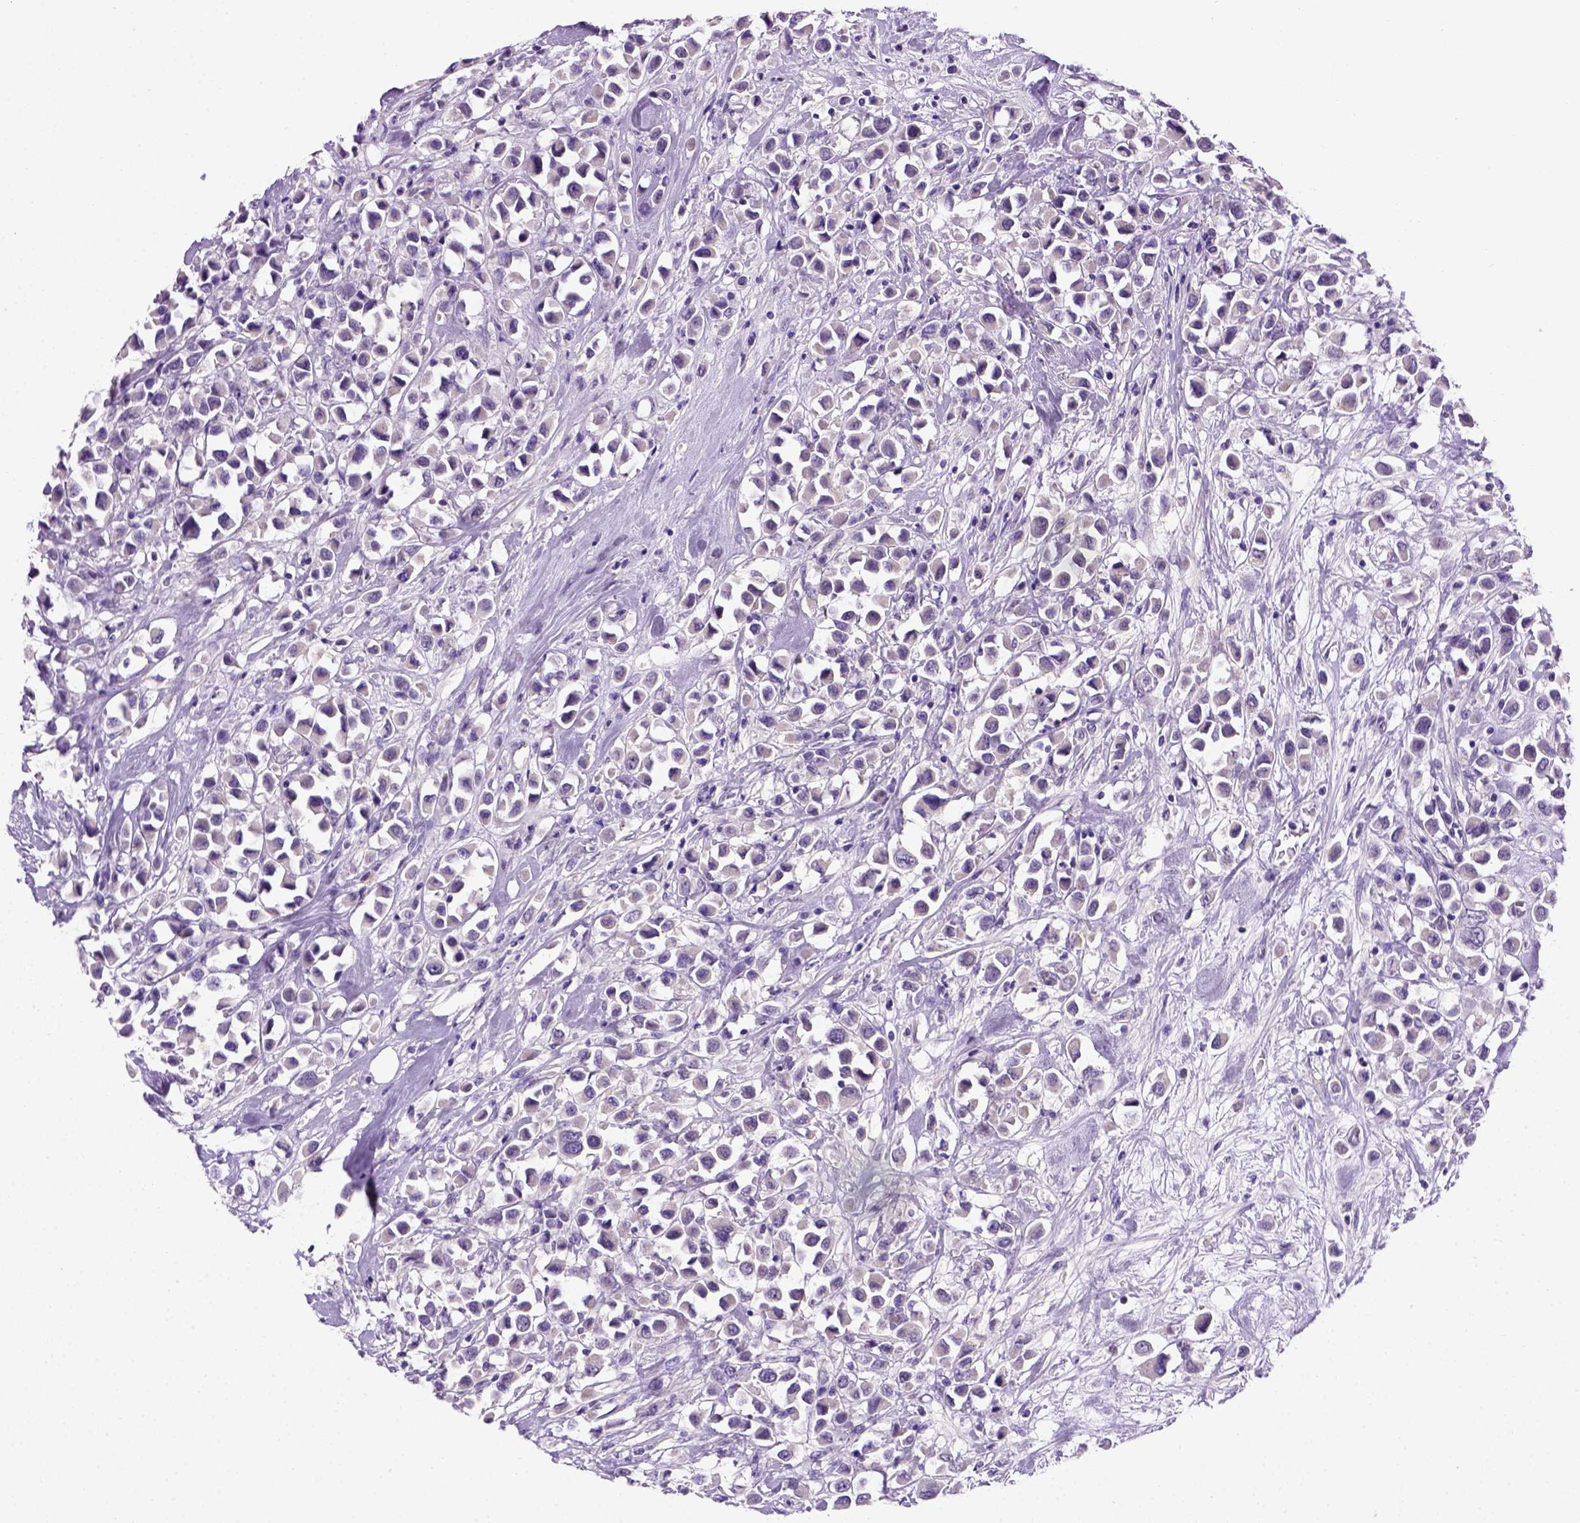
{"staining": {"intensity": "negative", "quantity": "none", "location": "none"}, "tissue": "breast cancer", "cell_type": "Tumor cells", "image_type": "cancer", "snomed": [{"axis": "morphology", "description": "Duct carcinoma"}, {"axis": "topography", "description": "Breast"}], "caption": "High magnification brightfield microscopy of breast cancer stained with DAB (brown) and counterstained with hematoxylin (blue): tumor cells show no significant expression.", "gene": "CDH1", "patient": {"sex": "female", "age": 61}}